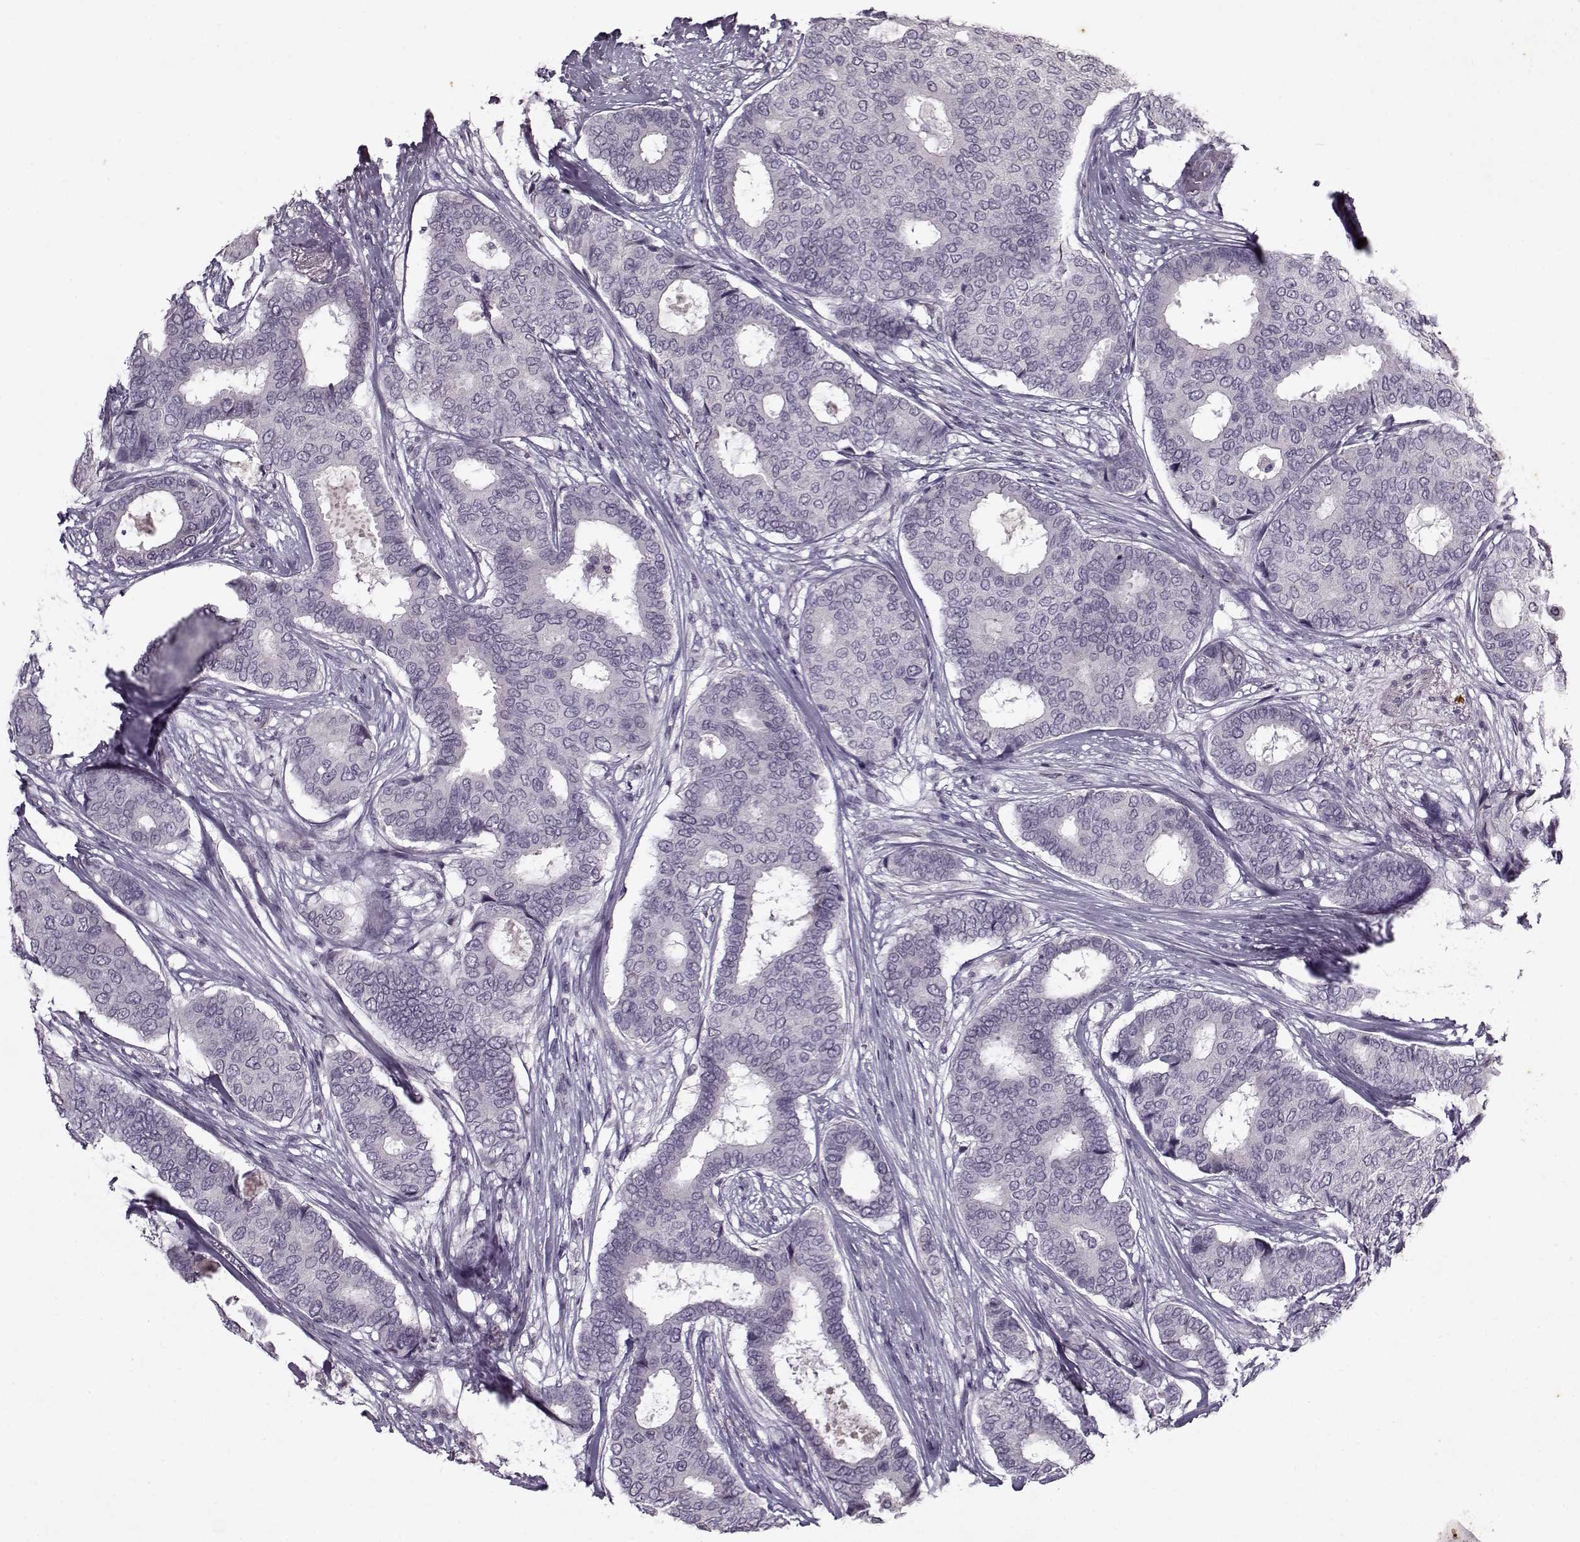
{"staining": {"intensity": "negative", "quantity": "none", "location": "none"}, "tissue": "breast cancer", "cell_type": "Tumor cells", "image_type": "cancer", "snomed": [{"axis": "morphology", "description": "Duct carcinoma"}, {"axis": "topography", "description": "Breast"}], "caption": "Immunohistochemistry of human breast invasive ductal carcinoma exhibits no staining in tumor cells. (DAB (3,3'-diaminobenzidine) IHC visualized using brightfield microscopy, high magnification).", "gene": "KRT9", "patient": {"sex": "female", "age": 75}}